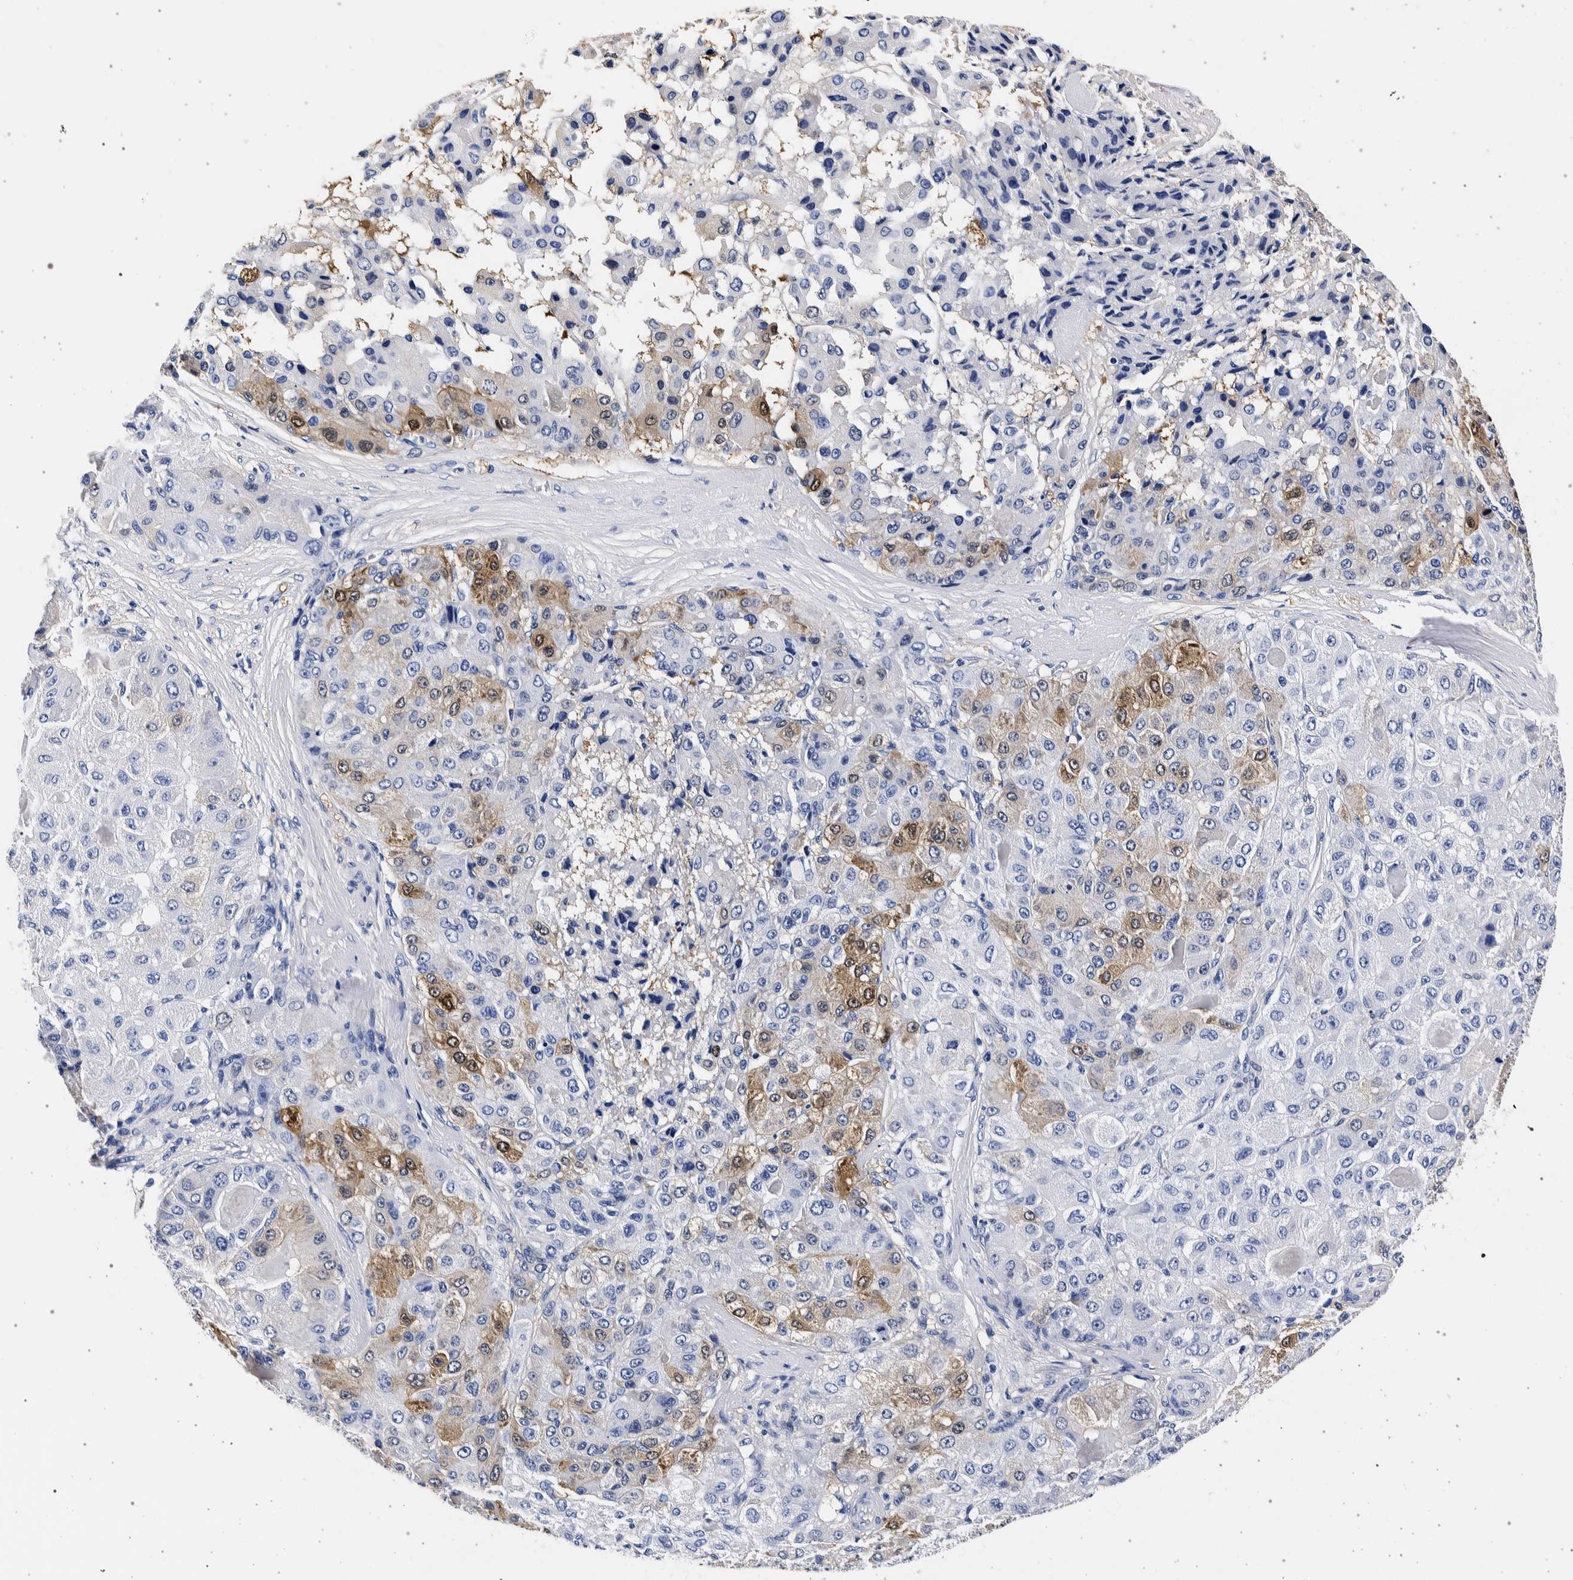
{"staining": {"intensity": "moderate", "quantity": "<25%", "location": "cytoplasmic/membranous"}, "tissue": "liver cancer", "cell_type": "Tumor cells", "image_type": "cancer", "snomed": [{"axis": "morphology", "description": "Carcinoma, Hepatocellular, NOS"}, {"axis": "topography", "description": "Liver"}], "caption": "Immunohistochemistry of liver hepatocellular carcinoma reveals low levels of moderate cytoplasmic/membranous staining in about <25% of tumor cells. The protein is shown in brown color, while the nuclei are stained blue.", "gene": "NIBAN2", "patient": {"sex": "male", "age": 80}}